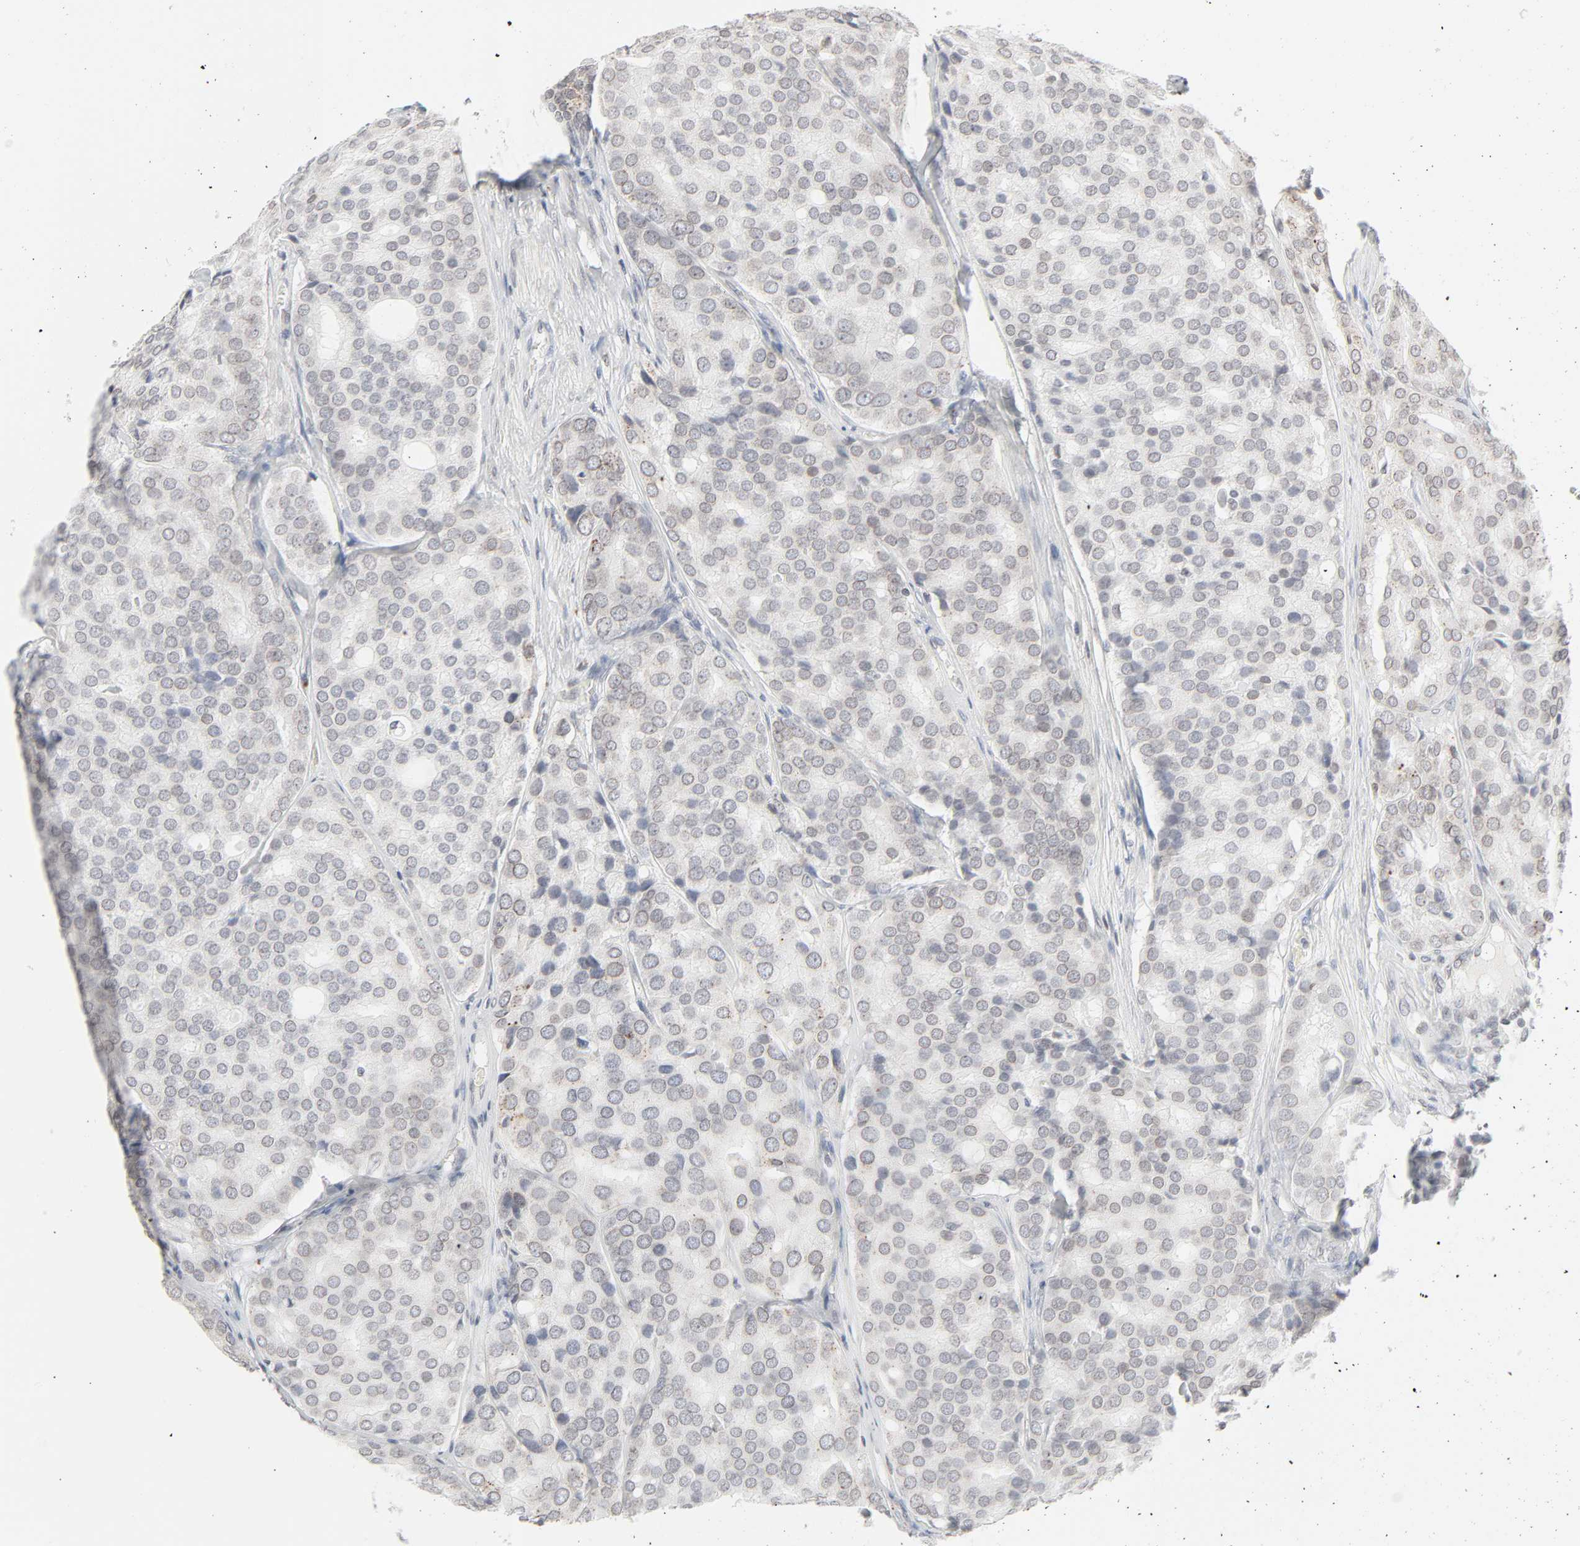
{"staining": {"intensity": "weak", "quantity": "<25%", "location": "cytoplasmic/membranous,nuclear"}, "tissue": "prostate cancer", "cell_type": "Tumor cells", "image_type": "cancer", "snomed": [{"axis": "morphology", "description": "Adenocarcinoma, High grade"}, {"axis": "topography", "description": "Prostate"}], "caption": "This is a photomicrograph of immunohistochemistry (IHC) staining of high-grade adenocarcinoma (prostate), which shows no expression in tumor cells.", "gene": "MAD1L1", "patient": {"sex": "male", "age": 64}}